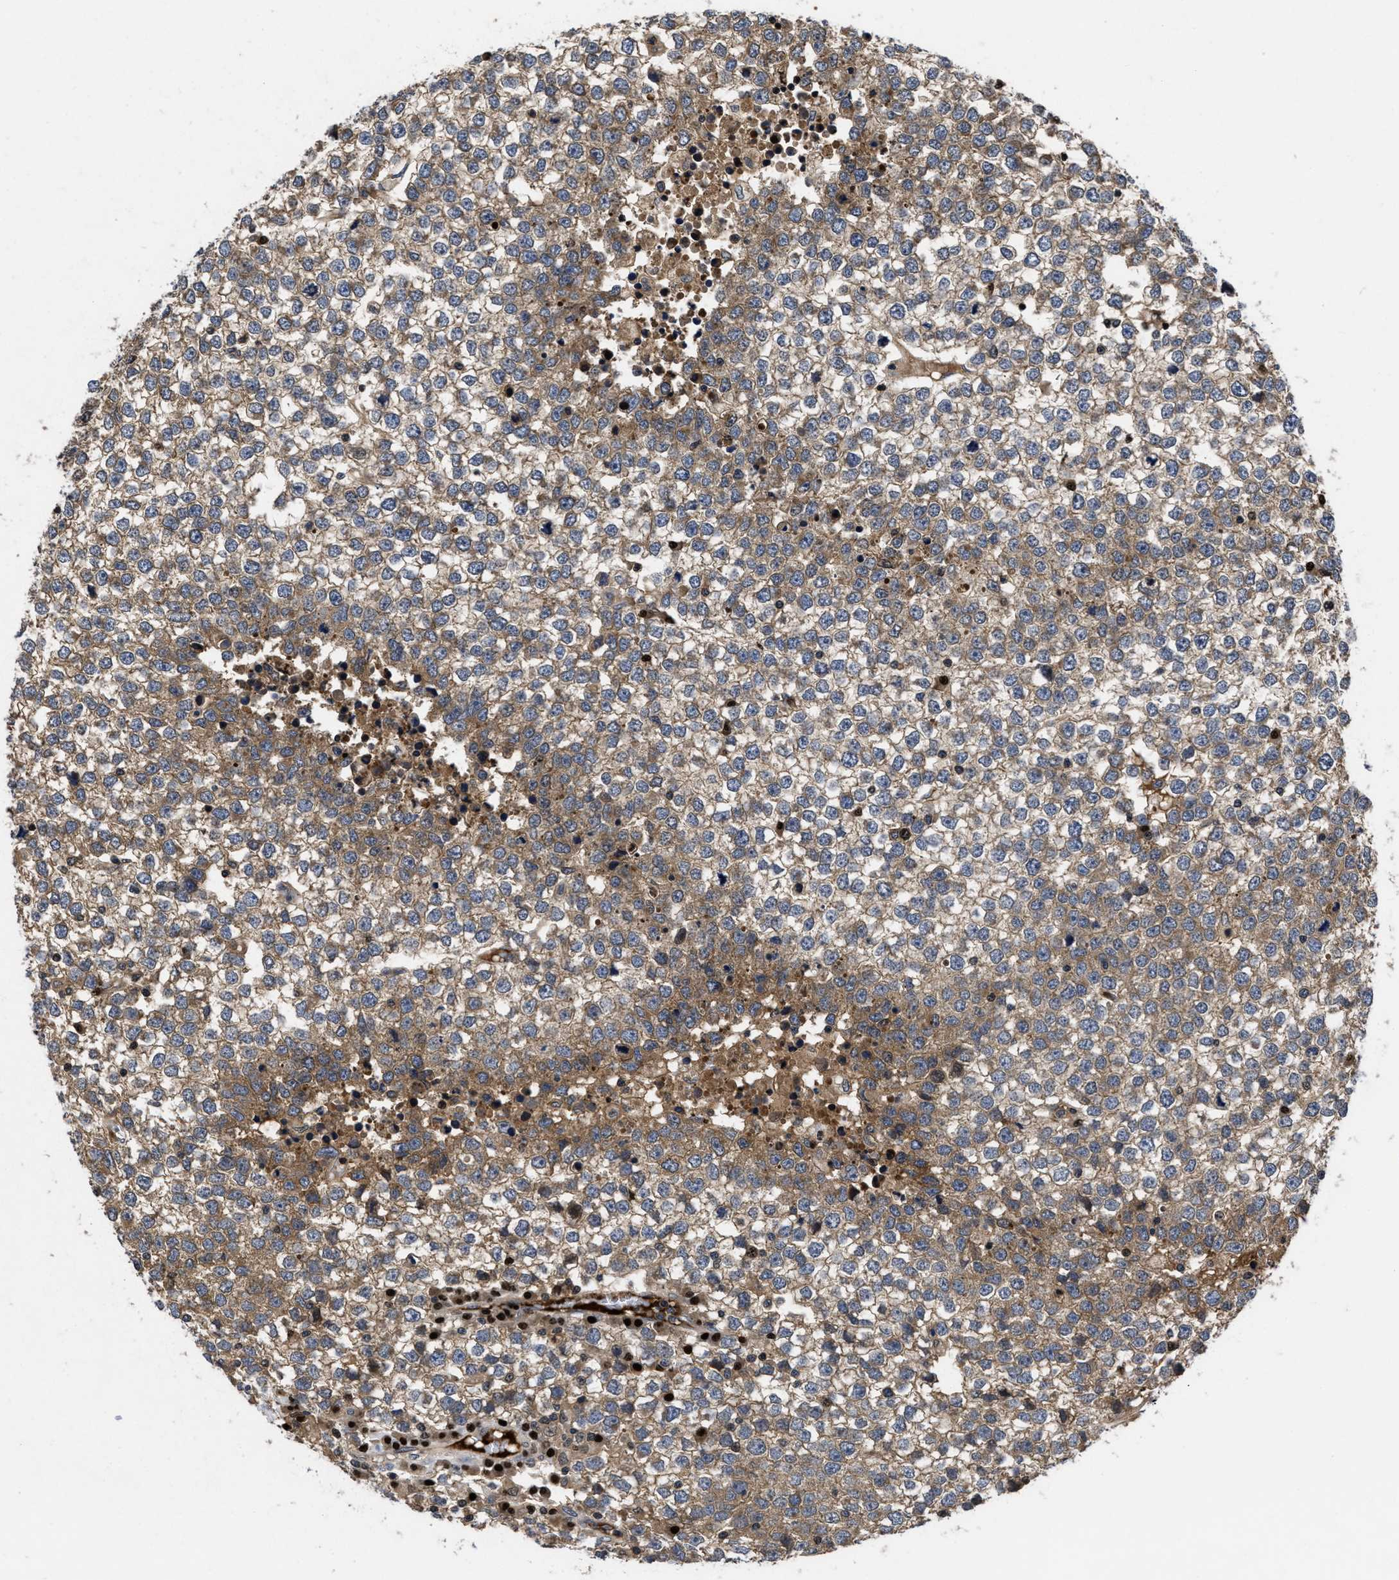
{"staining": {"intensity": "moderate", "quantity": "25%-75%", "location": "cytoplasmic/membranous"}, "tissue": "testis cancer", "cell_type": "Tumor cells", "image_type": "cancer", "snomed": [{"axis": "morphology", "description": "Seminoma, NOS"}, {"axis": "topography", "description": "Testis"}], "caption": "Protein analysis of testis cancer tissue demonstrates moderate cytoplasmic/membranous expression in approximately 25%-75% of tumor cells.", "gene": "FAM200A", "patient": {"sex": "male", "age": 65}}